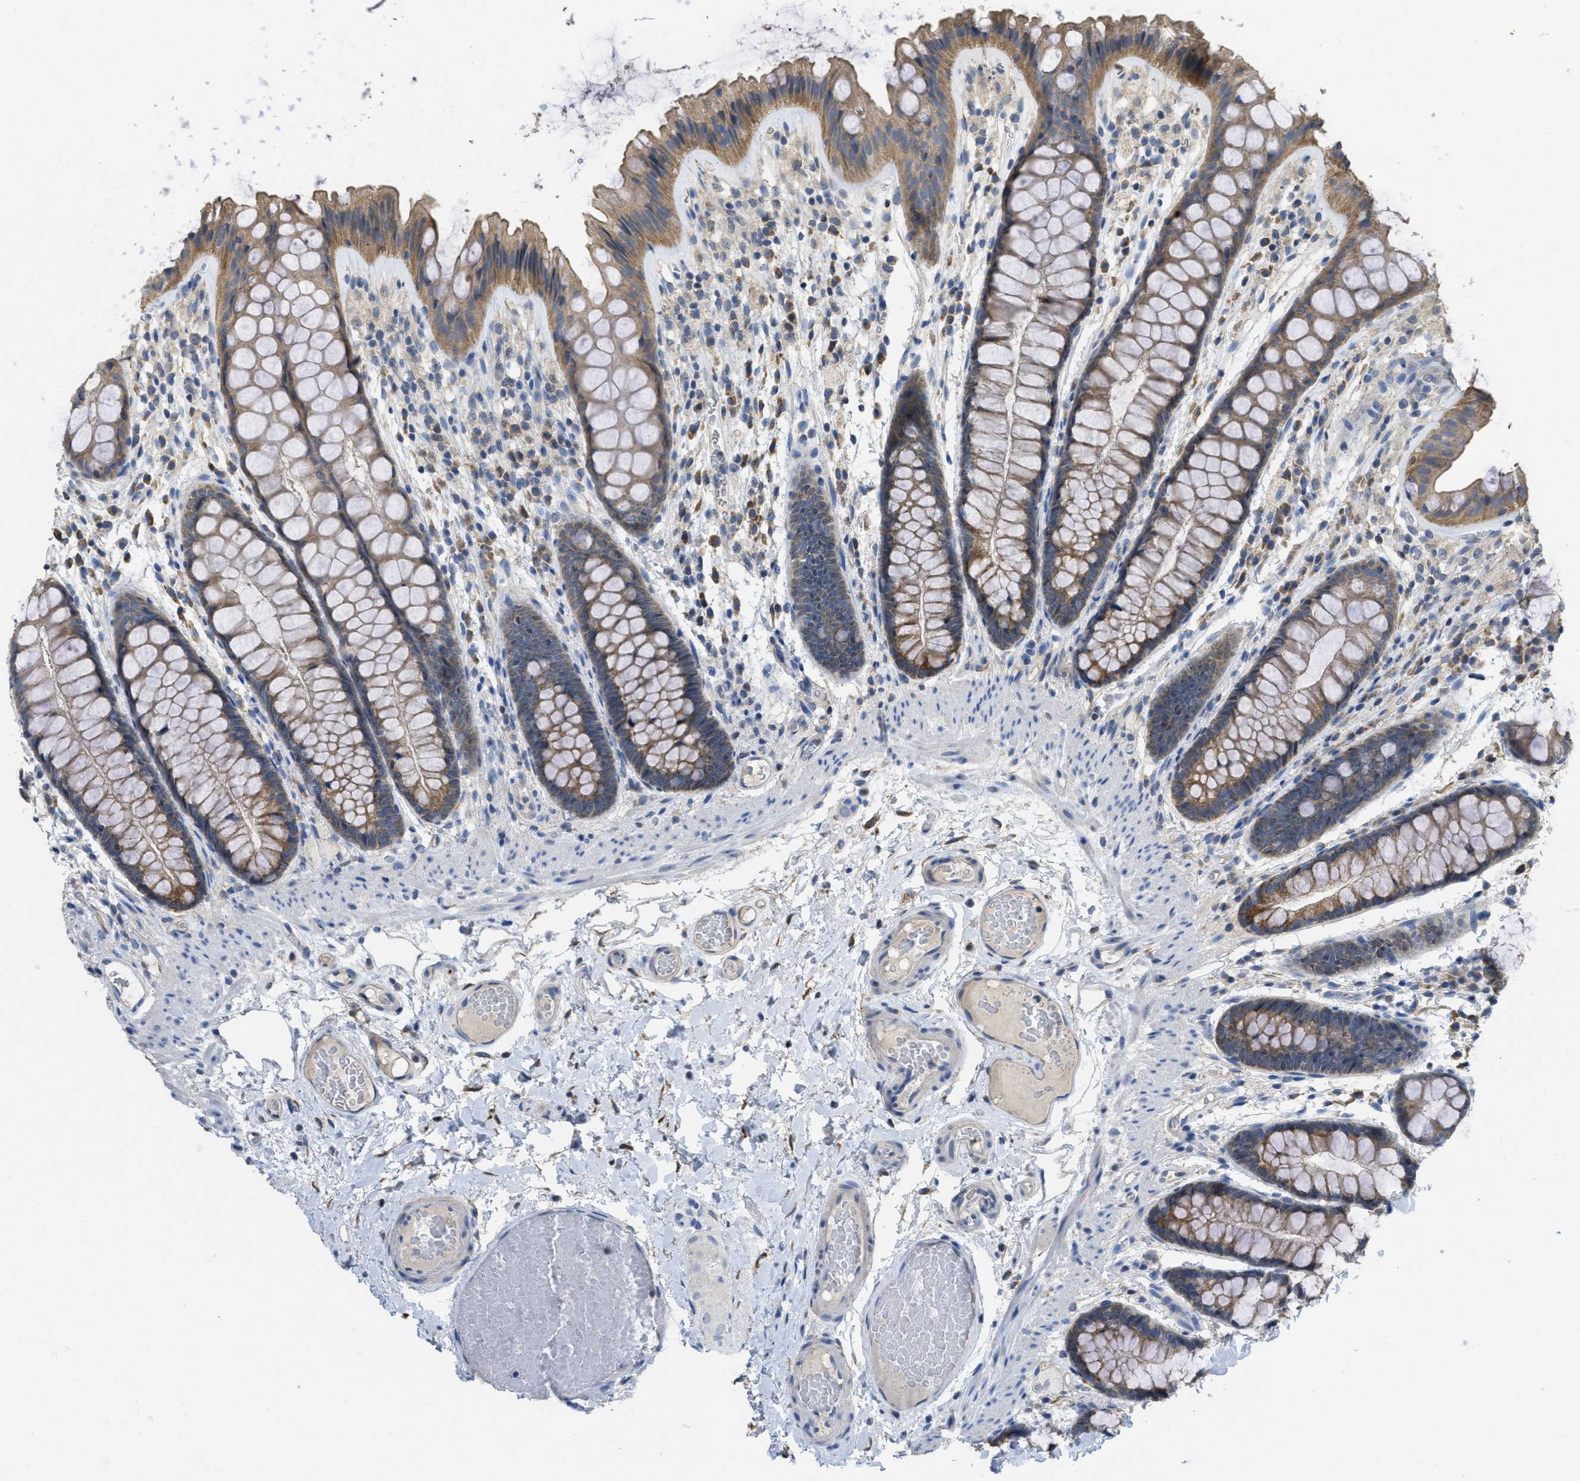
{"staining": {"intensity": "negative", "quantity": "none", "location": "none"}, "tissue": "colon", "cell_type": "Endothelial cells", "image_type": "normal", "snomed": [{"axis": "morphology", "description": "Normal tissue, NOS"}, {"axis": "topography", "description": "Colon"}], "caption": "The IHC micrograph has no significant staining in endothelial cells of colon.", "gene": "SFXN2", "patient": {"sex": "female", "age": 56}}